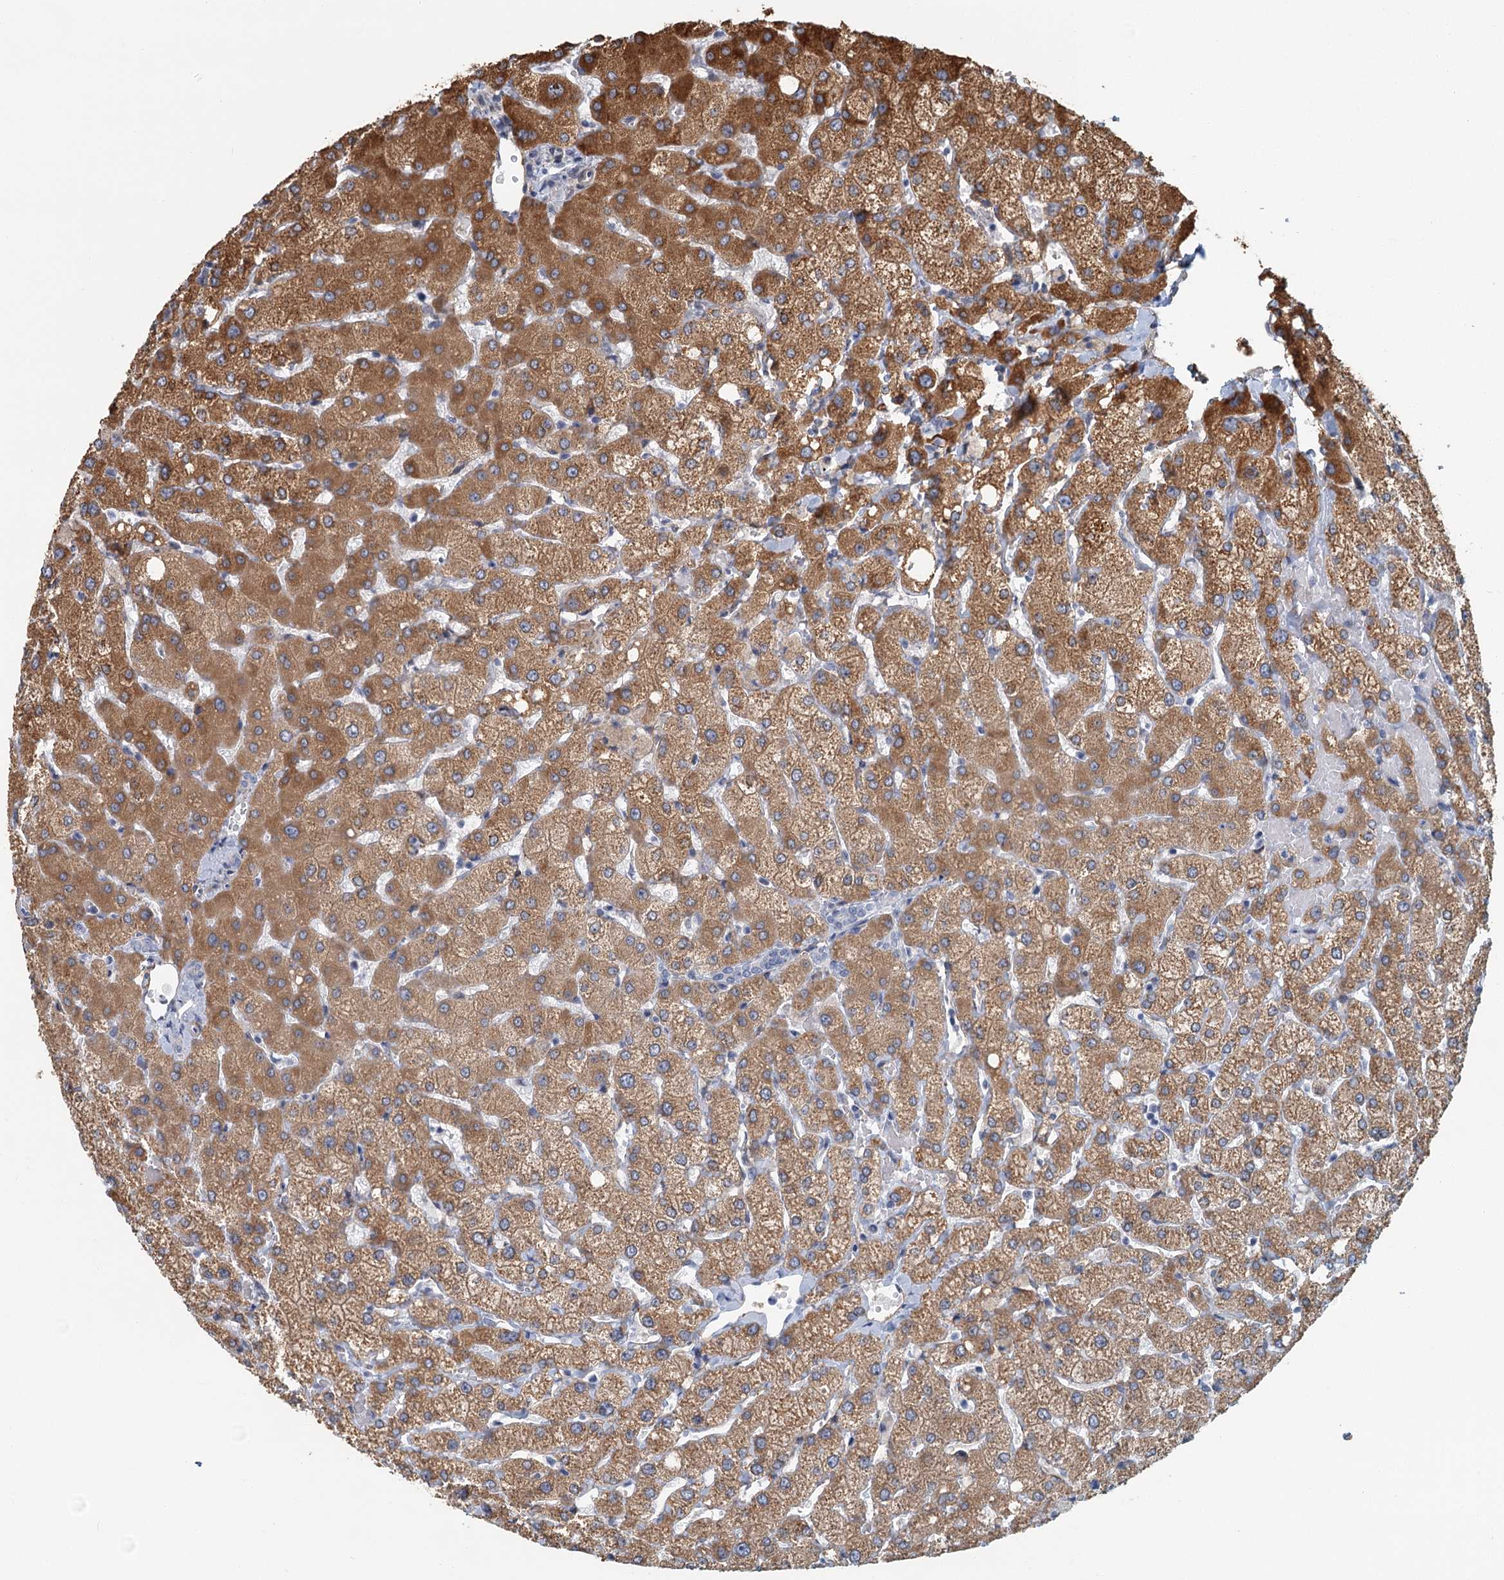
{"staining": {"intensity": "negative", "quantity": "none", "location": "none"}, "tissue": "liver", "cell_type": "Cholangiocytes", "image_type": "normal", "snomed": [{"axis": "morphology", "description": "Normal tissue, NOS"}, {"axis": "topography", "description": "Liver"}], "caption": "A high-resolution micrograph shows immunohistochemistry staining of normal liver, which exhibits no significant expression in cholangiocytes. (Stains: DAB (3,3'-diaminobenzidine) immunohistochemistry (IHC) with hematoxylin counter stain, Microscopy: brightfield microscopy at high magnification).", "gene": "ZNF527", "patient": {"sex": "female", "age": 54}}